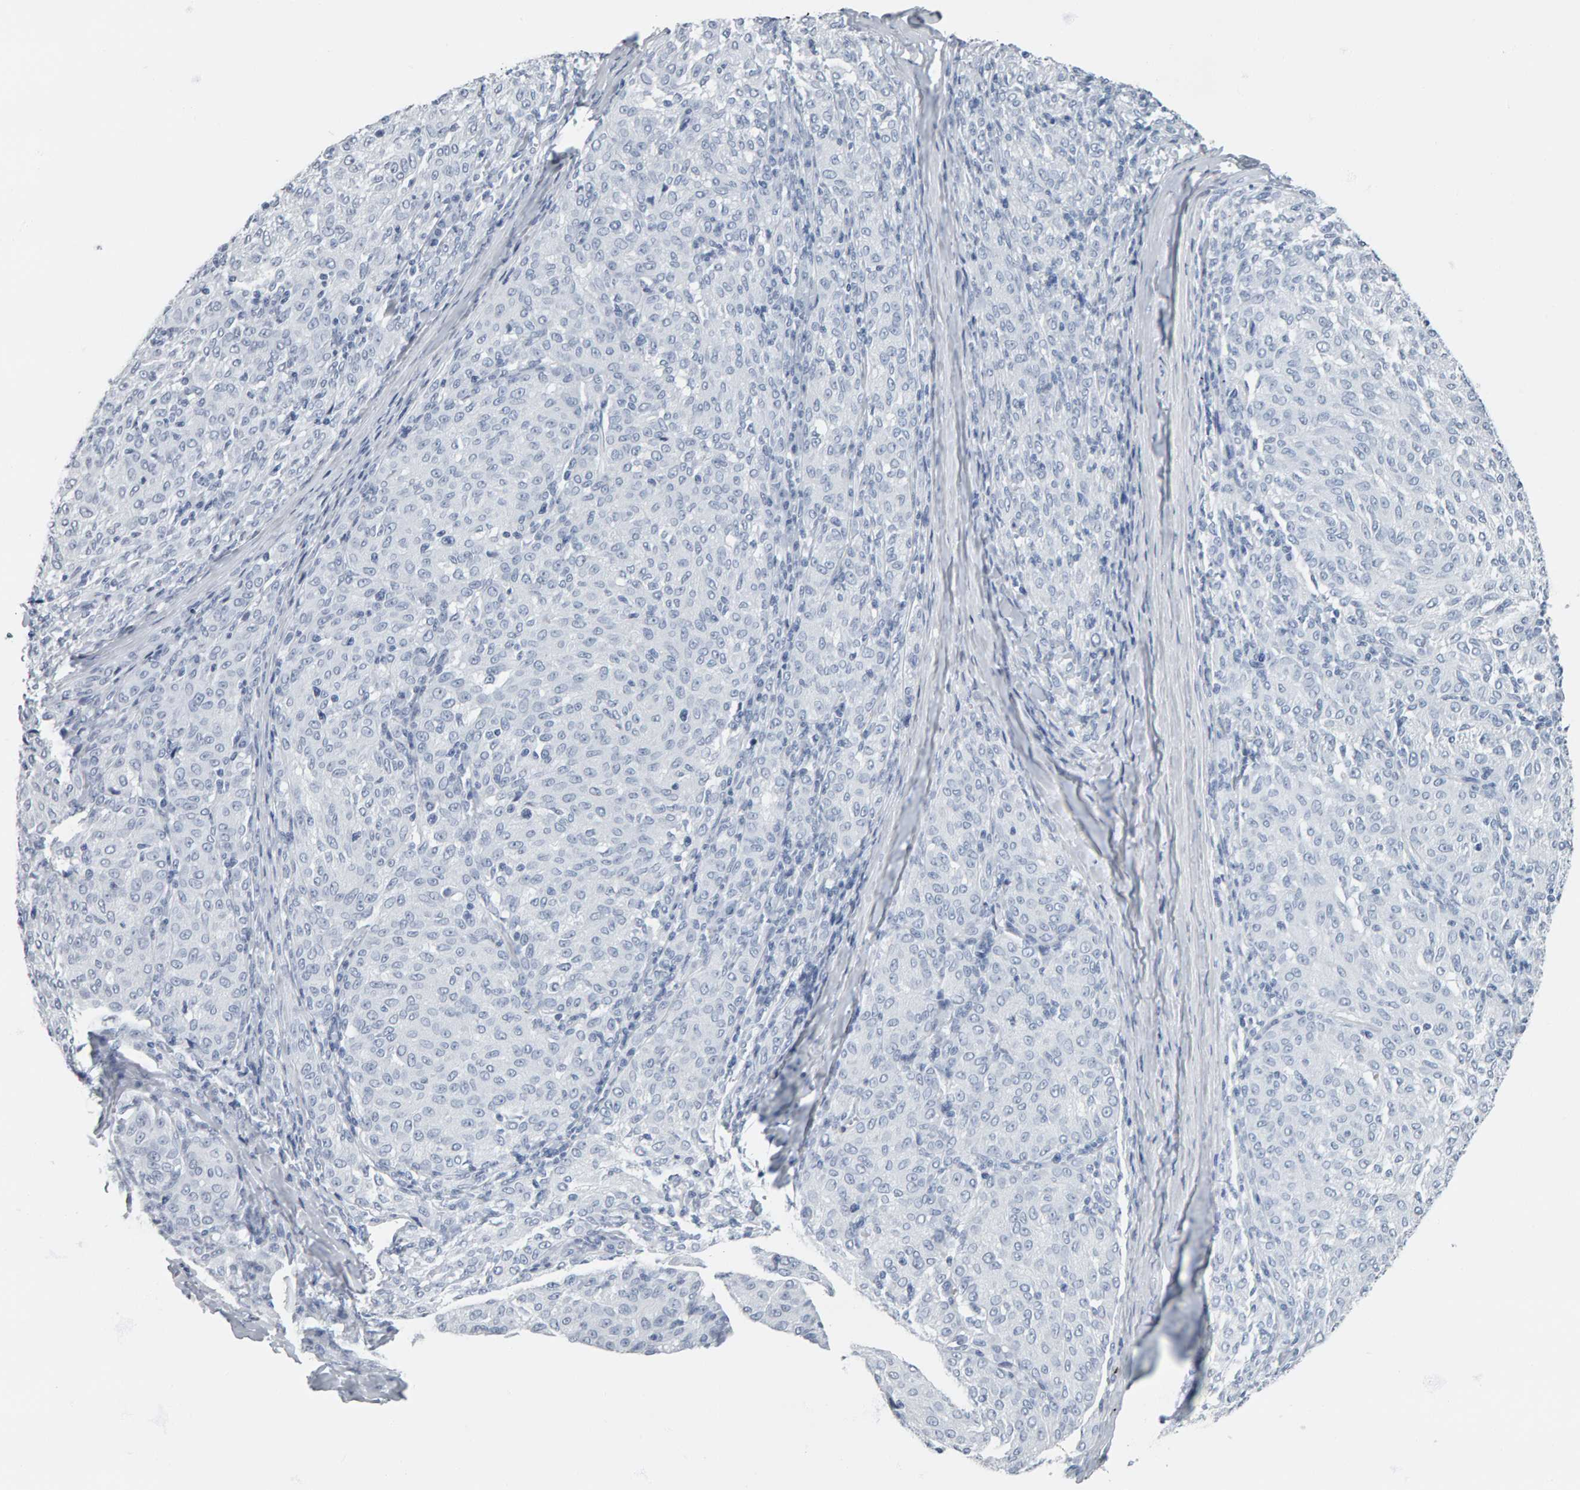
{"staining": {"intensity": "negative", "quantity": "none", "location": "none"}, "tissue": "melanoma", "cell_type": "Tumor cells", "image_type": "cancer", "snomed": [{"axis": "morphology", "description": "Malignant melanoma, NOS"}, {"axis": "topography", "description": "Skin"}], "caption": "Tumor cells are negative for protein expression in human melanoma.", "gene": "SPACA3", "patient": {"sex": "female", "age": 72}}